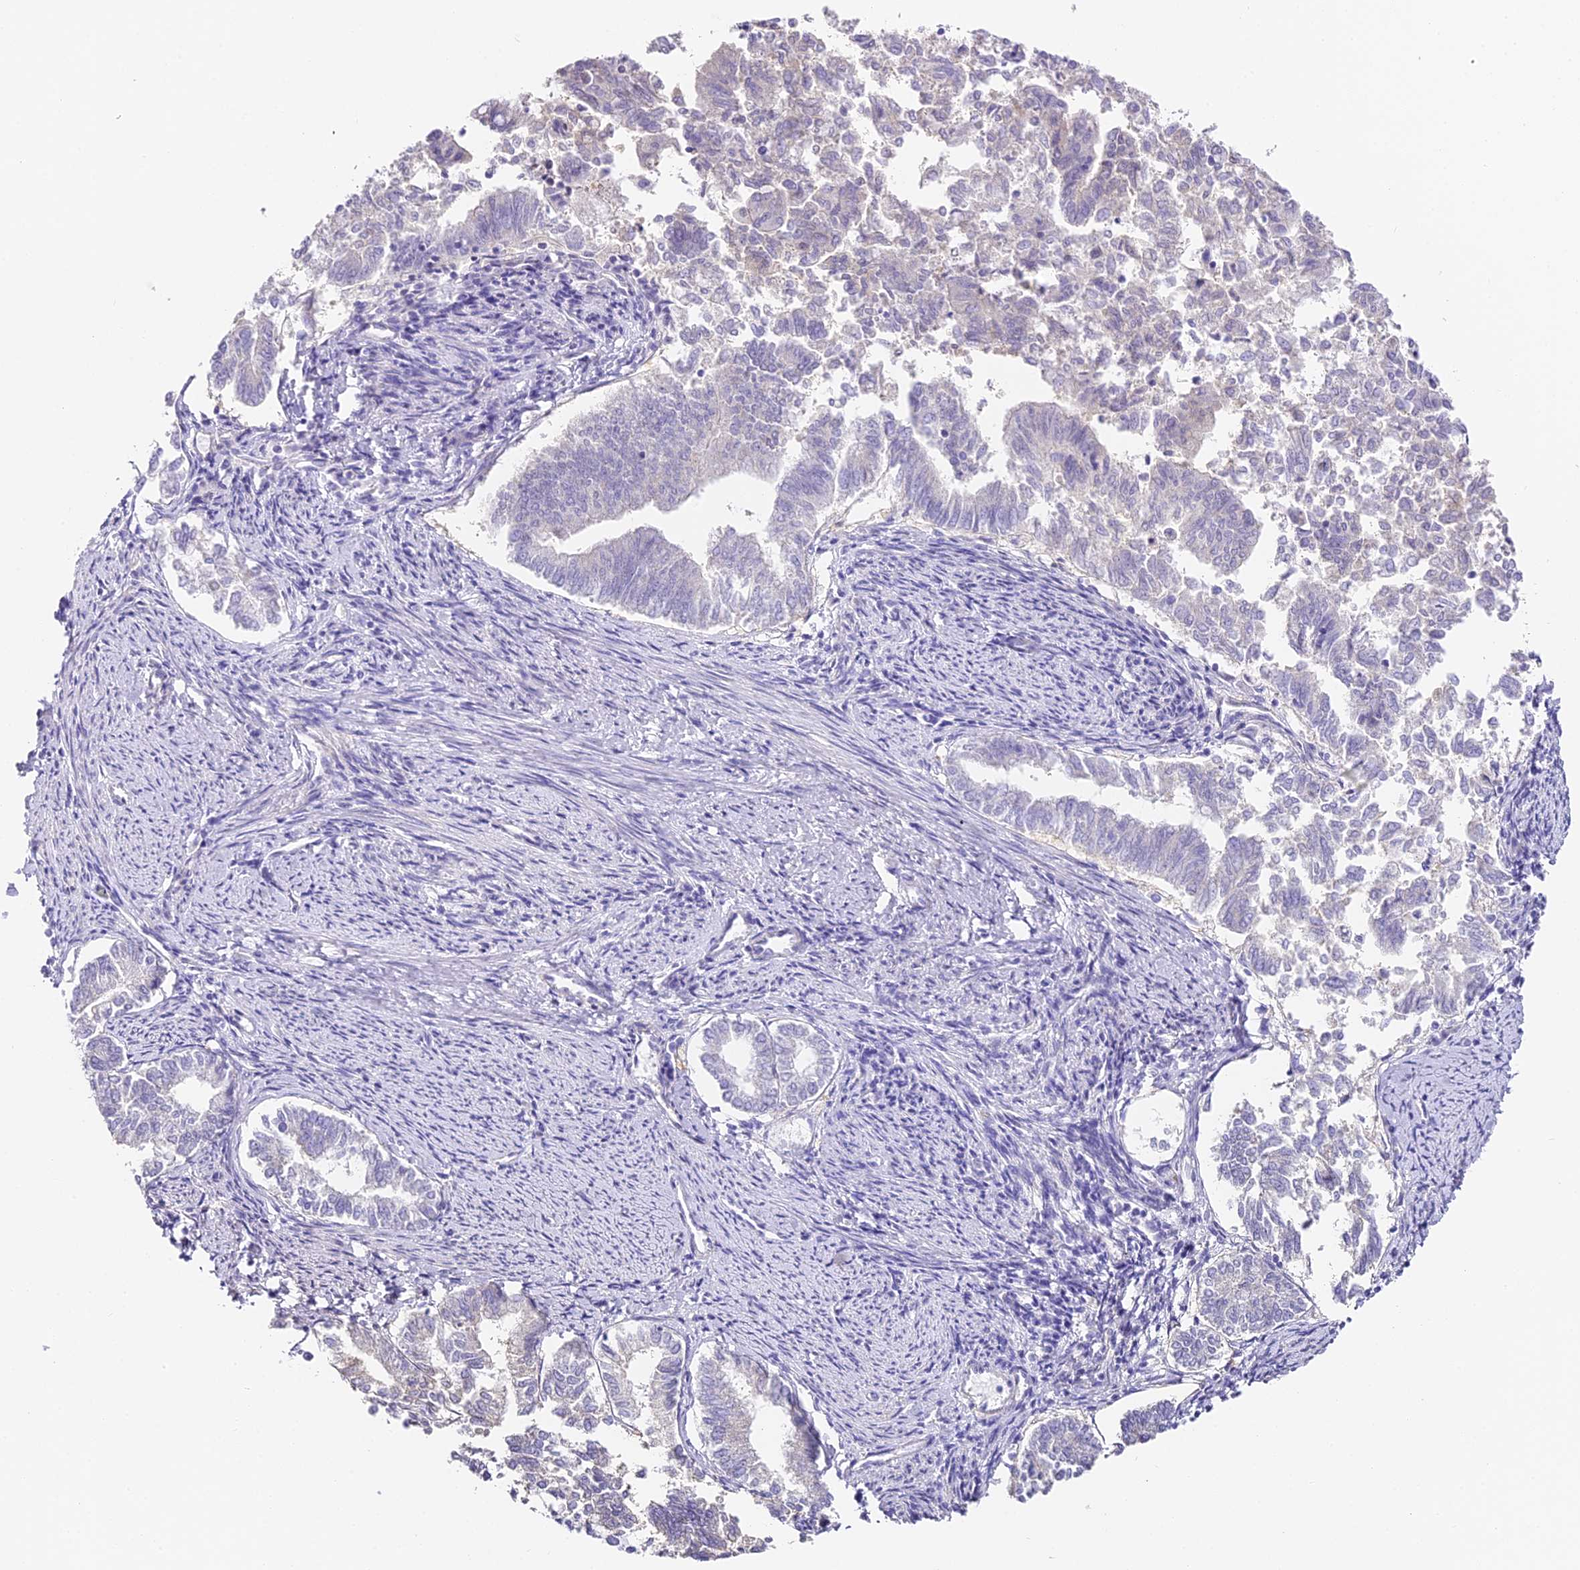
{"staining": {"intensity": "negative", "quantity": "none", "location": "none"}, "tissue": "endometrial cancer", "cell_type": "Tumor cells", "image_type": "cancer", "snomed": [{"axis": "morphology", "description": "Adenocarcinoma, NOS"}, {"axis": "topography", "description": "Endometrium"}], "caption": "An immunohistochemistry image of endometrial cancer (adenocarcinoma) is shown. There is no staining in tumor cells of endometrial cancer (adenocarcinoma). (DAB immunohistochemistry, high magnification).", "gene": "ABHD14A-ACY1", "patient": {"sex": "female", "age": 79}}